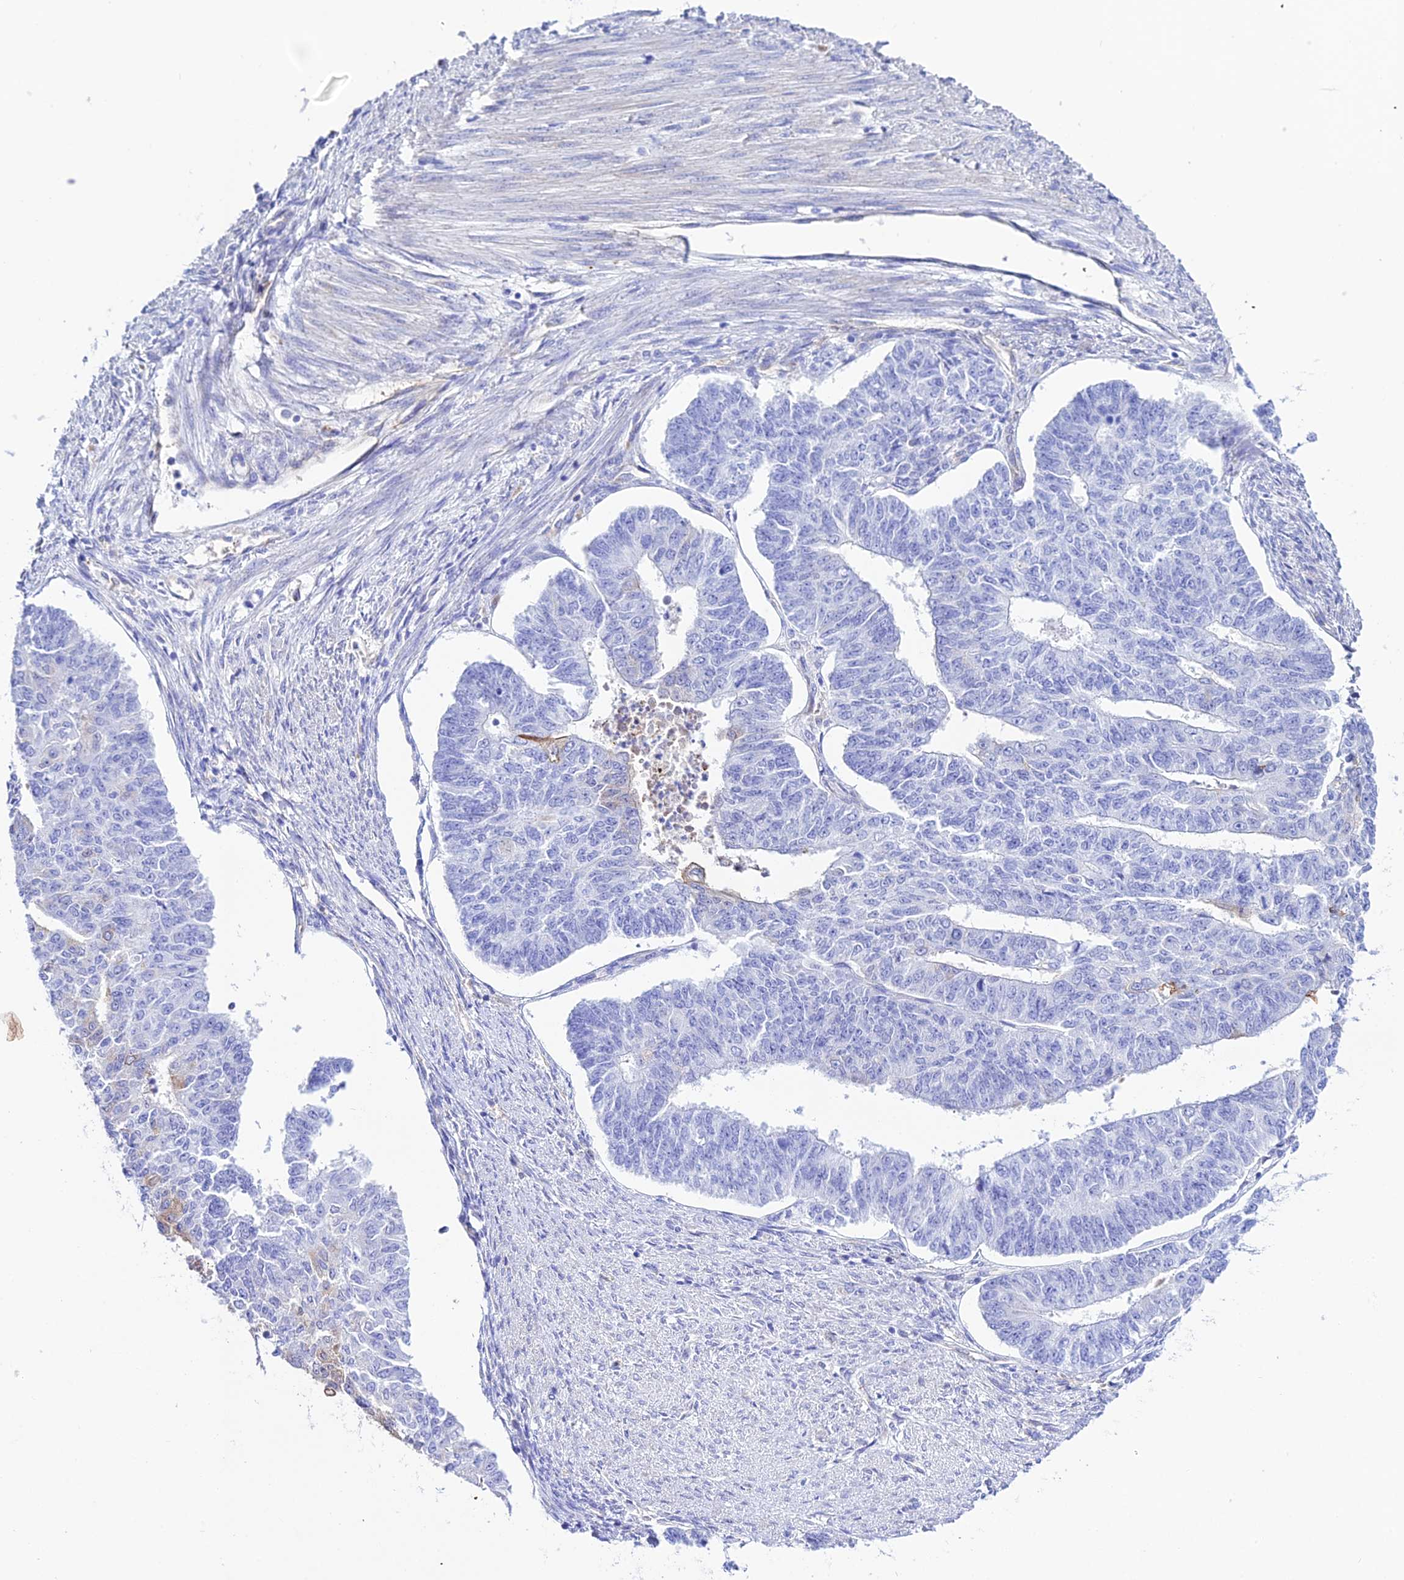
{"staining": {"intensity": "moderate", "quantity": "<25%", "location": "cytoplasmic/membranous"}, "tissue": "endometrial cancer", "cell_type": "Tumor cells", "image_type": "cancer", "snomed": [{"axis": "morphology", "description": "Adenocarcinoma, NOS"}, {"axis": "topography", "description": "Endometrium"}], "caption": "Brown immunohistochemical staining in human endometrial cancer exhibits moderate cytoplasmic/membranous expression in about <25% of tumor cells. The protein is shown in brown color, while the nuclei are stained blue.", "gene": "S100A16", "patient": {"sex": "female", "age": 32}}